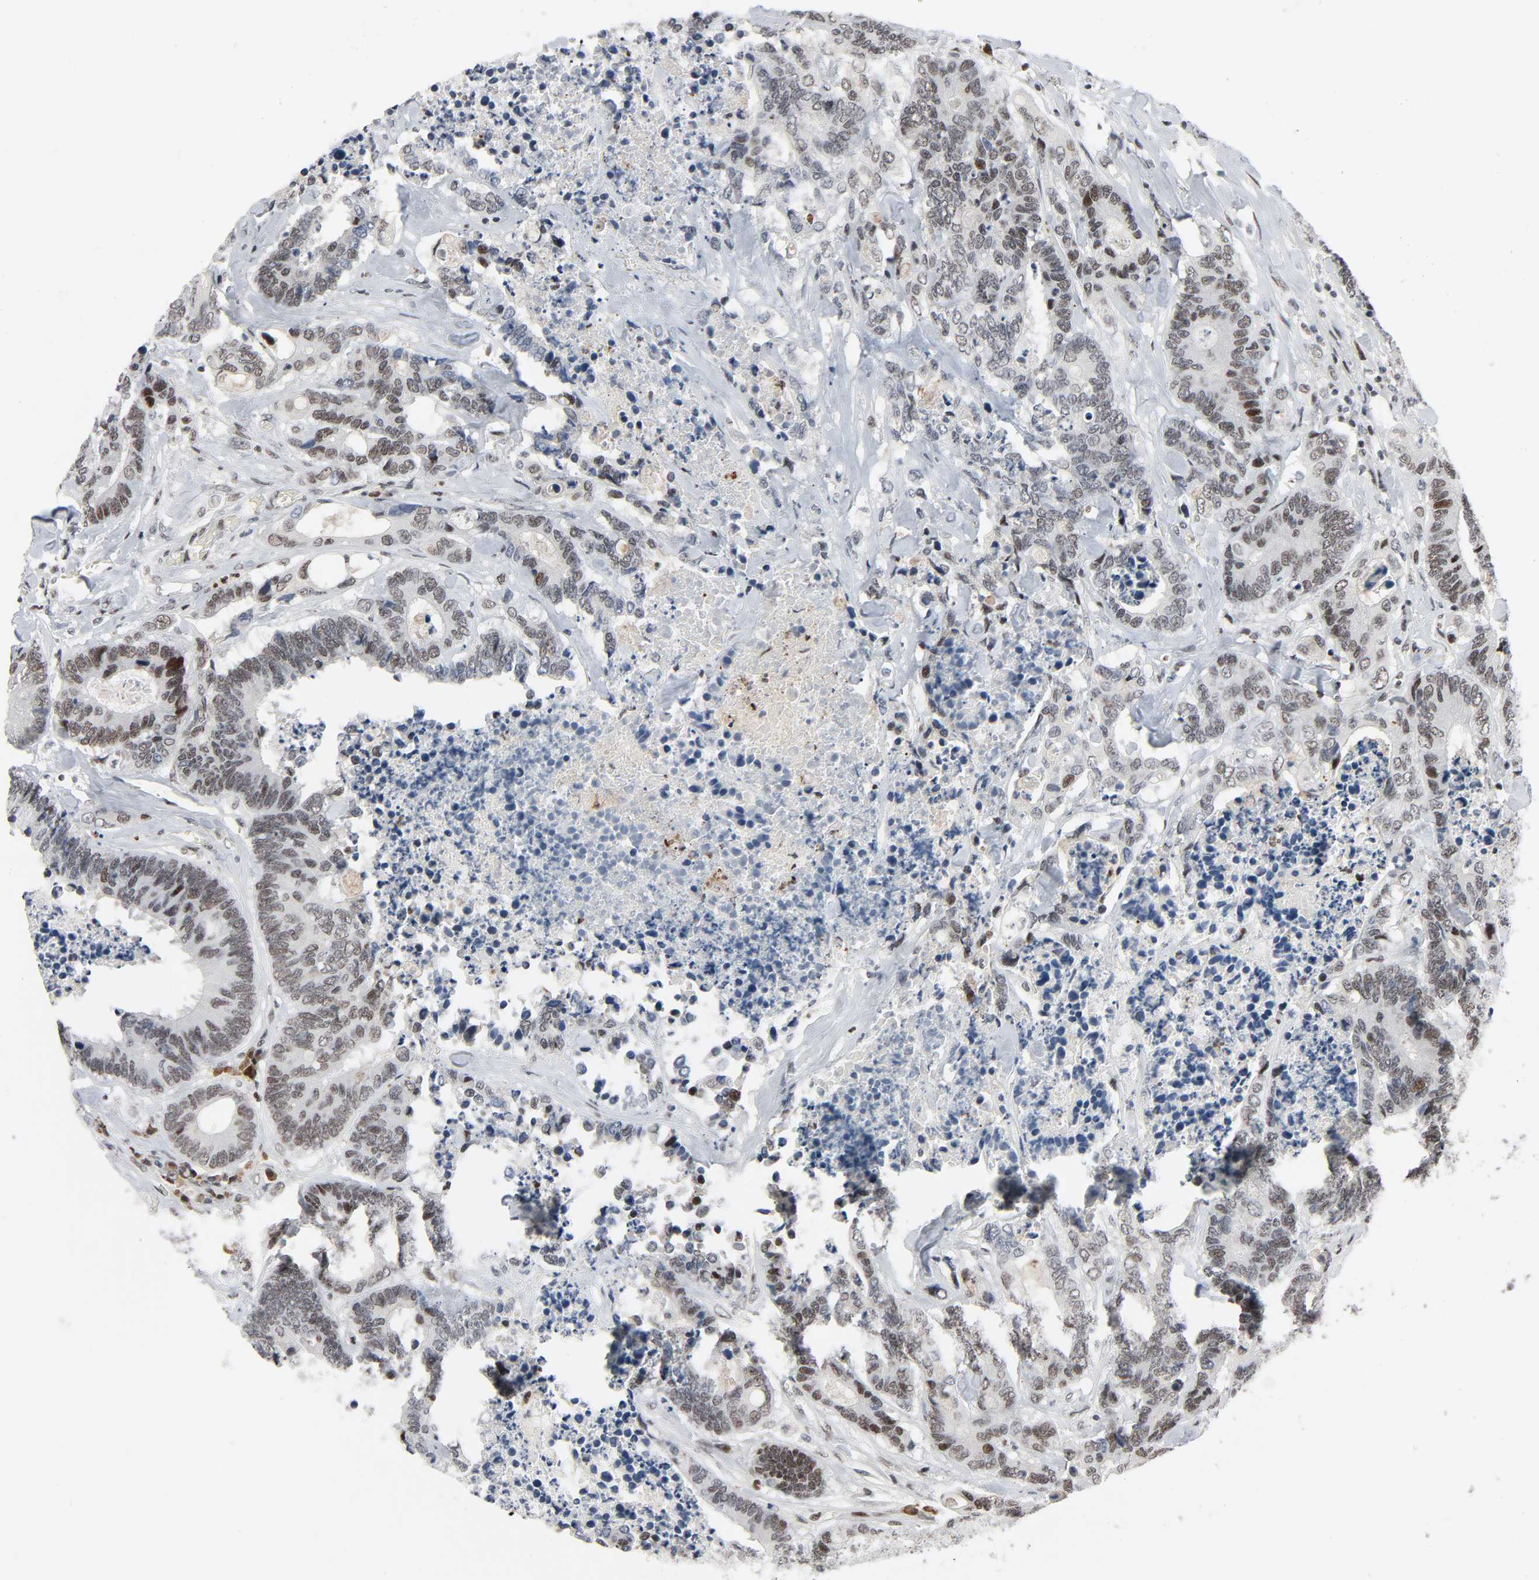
{"staining": {"intensity": "weak", "quantity": ">75%", "location": "nuclear"}, "tissue": "colorectal cancer", "cell_type": "Tumor cells", "image_type": "cancer", "snomed": [{"axis": "morphology", "description": "Adenocarcinoma, NOS"}, {"axis": "topography", "description": "Rectum"}], "caption": "Human adenocarcinoma (colorectal) stained for a protein (brown) demonstrates weak nuclear positive positivity in about >75% of tumor cells.", "gene": "CREBBP", "patient": {"sex": "male", "age": 53}}